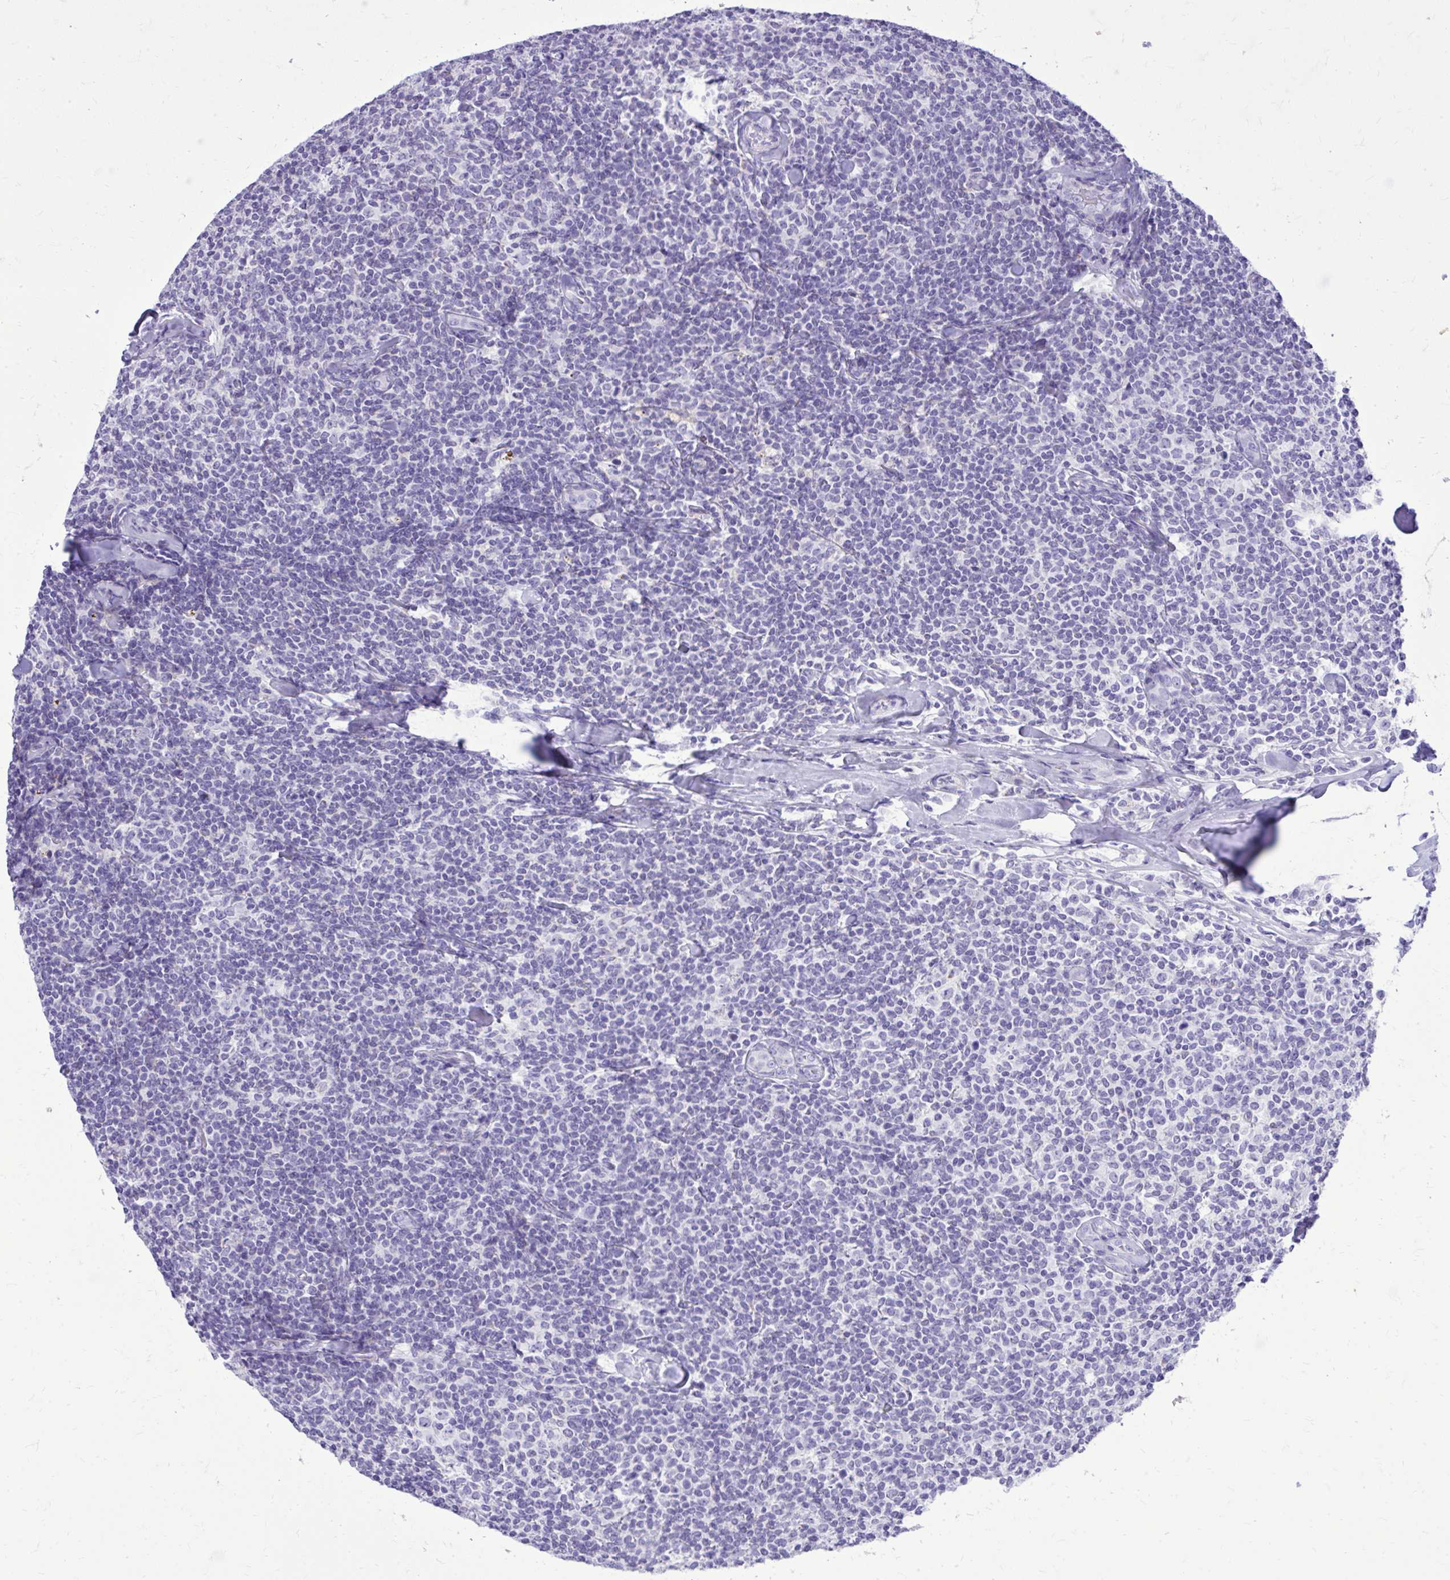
{"staining": {"intensity": "negative", "quantity": "none", "location": "none"}, "tissue": "lymphoma", "cell_type": "Tumor cells", "image_type": "cancer", "snomed": [{"axis": "morphology", "description": "Malignant lymphoma, non-Hodgkin's type, Low grade"}, {"axis": "topography", "description": "Lymph node"}], "caption": "This image is of malignant lymphoma, non-Hodgkin's type (low-grade) stained with immunohistochemistry (IHC) to label a protein in brown with the nuclei are counter-stained blue. There is no positivity in tumor cells.", "gene": "BCL6B", "patient": {"sex": "female", "age": 56}}